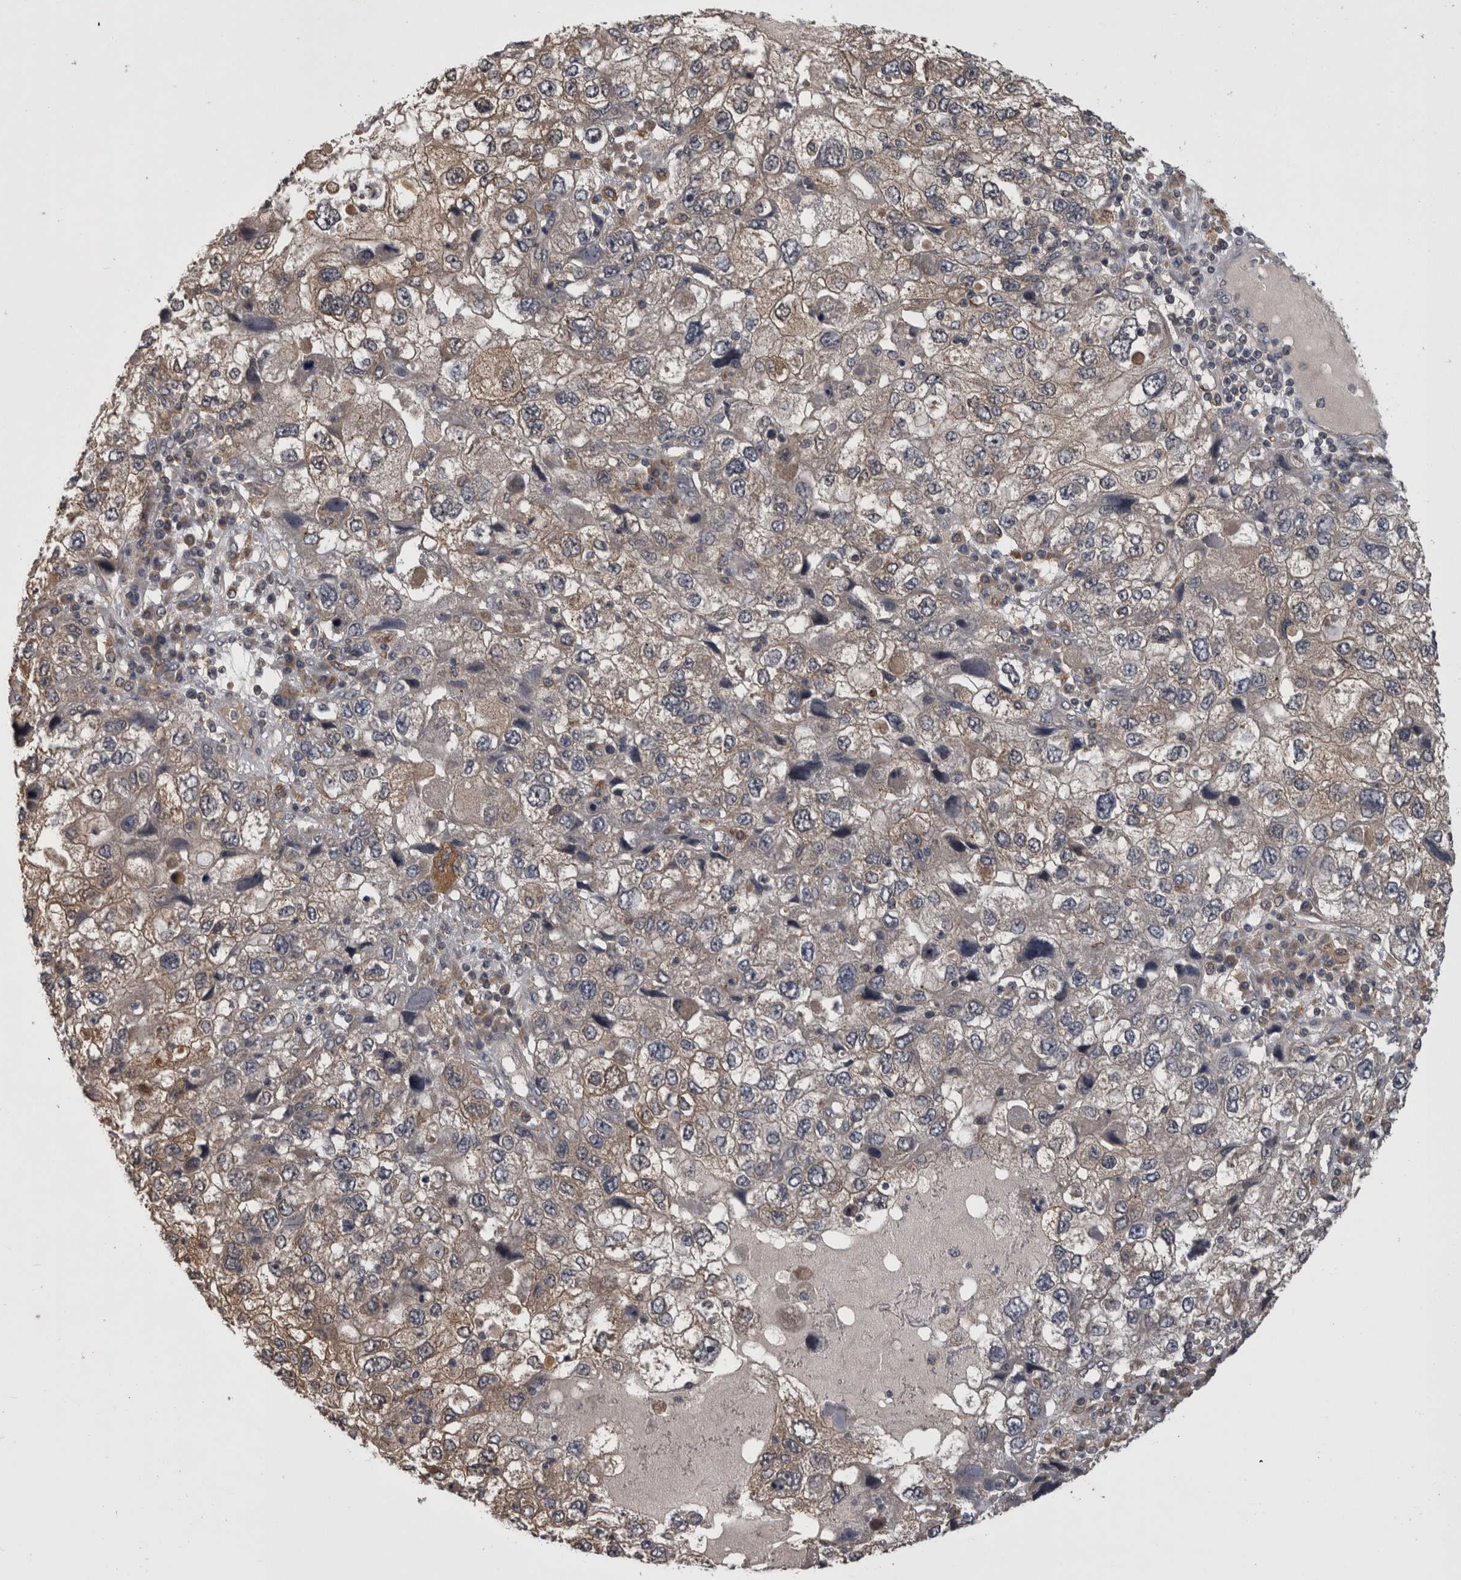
{"staining": {"intensity": "weak", "quantity": "25%-75%", "location": "cytoplasmic/membranous"}, "tissue": "endometrial cancer", "cell_type": "Tumor cells", "image_type": "cancer", "snomed": [{"axis": "morphology", "description": "Adenocarcinoma, NOS"}, {"axis": "topography", "description": "Endometrium"}], "caption": "Immunohistochemical staining of human endometrial cancer (adenocarcinoma) exhibits low levels of weak cytoplasmic/membranous protein positivity in approximately 25%-75% of tumor cells.", "gene": "APRT", "patient": {"sex": "female", "age": 49}}